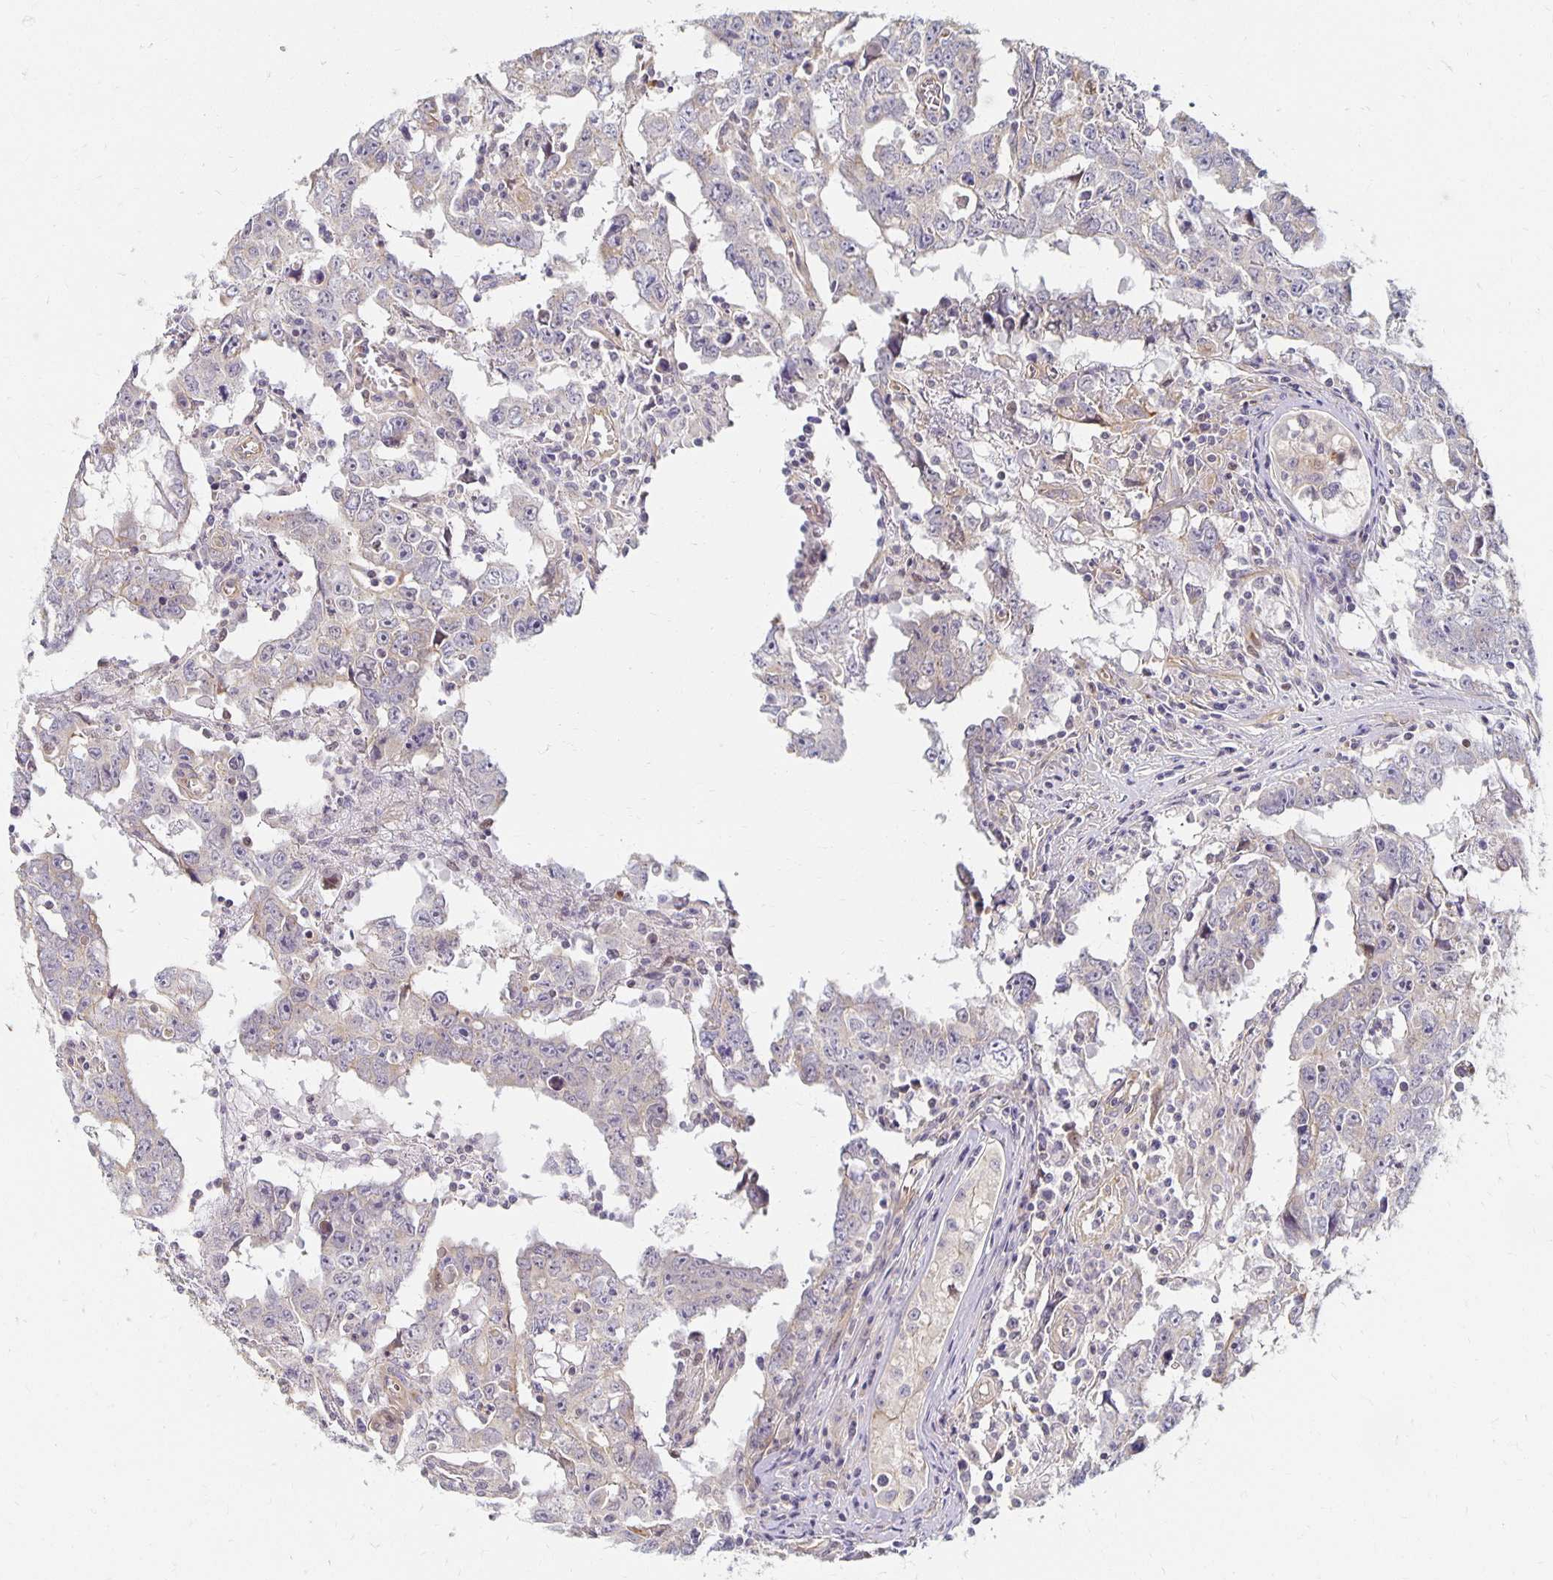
{"staining": {"intensity": "negative", "quantity": "none", "location": "none"}, "tissue": "testis cancer", "cell_type": "Tumor cells", "image_type": "cancer", "snomed": [{"axis": "morphology", "description": "Carcinoma, Embryonal, NOS"}, {"axis": "topography", "description": "Testis"}], "caption": "IHC image of human testis cancer (embryonal carcinoma) stained for a protein (brown), which shows no staining in tumor cells.", "gene": "SORL1", "patient": {"sex": "male", "age": 22}}